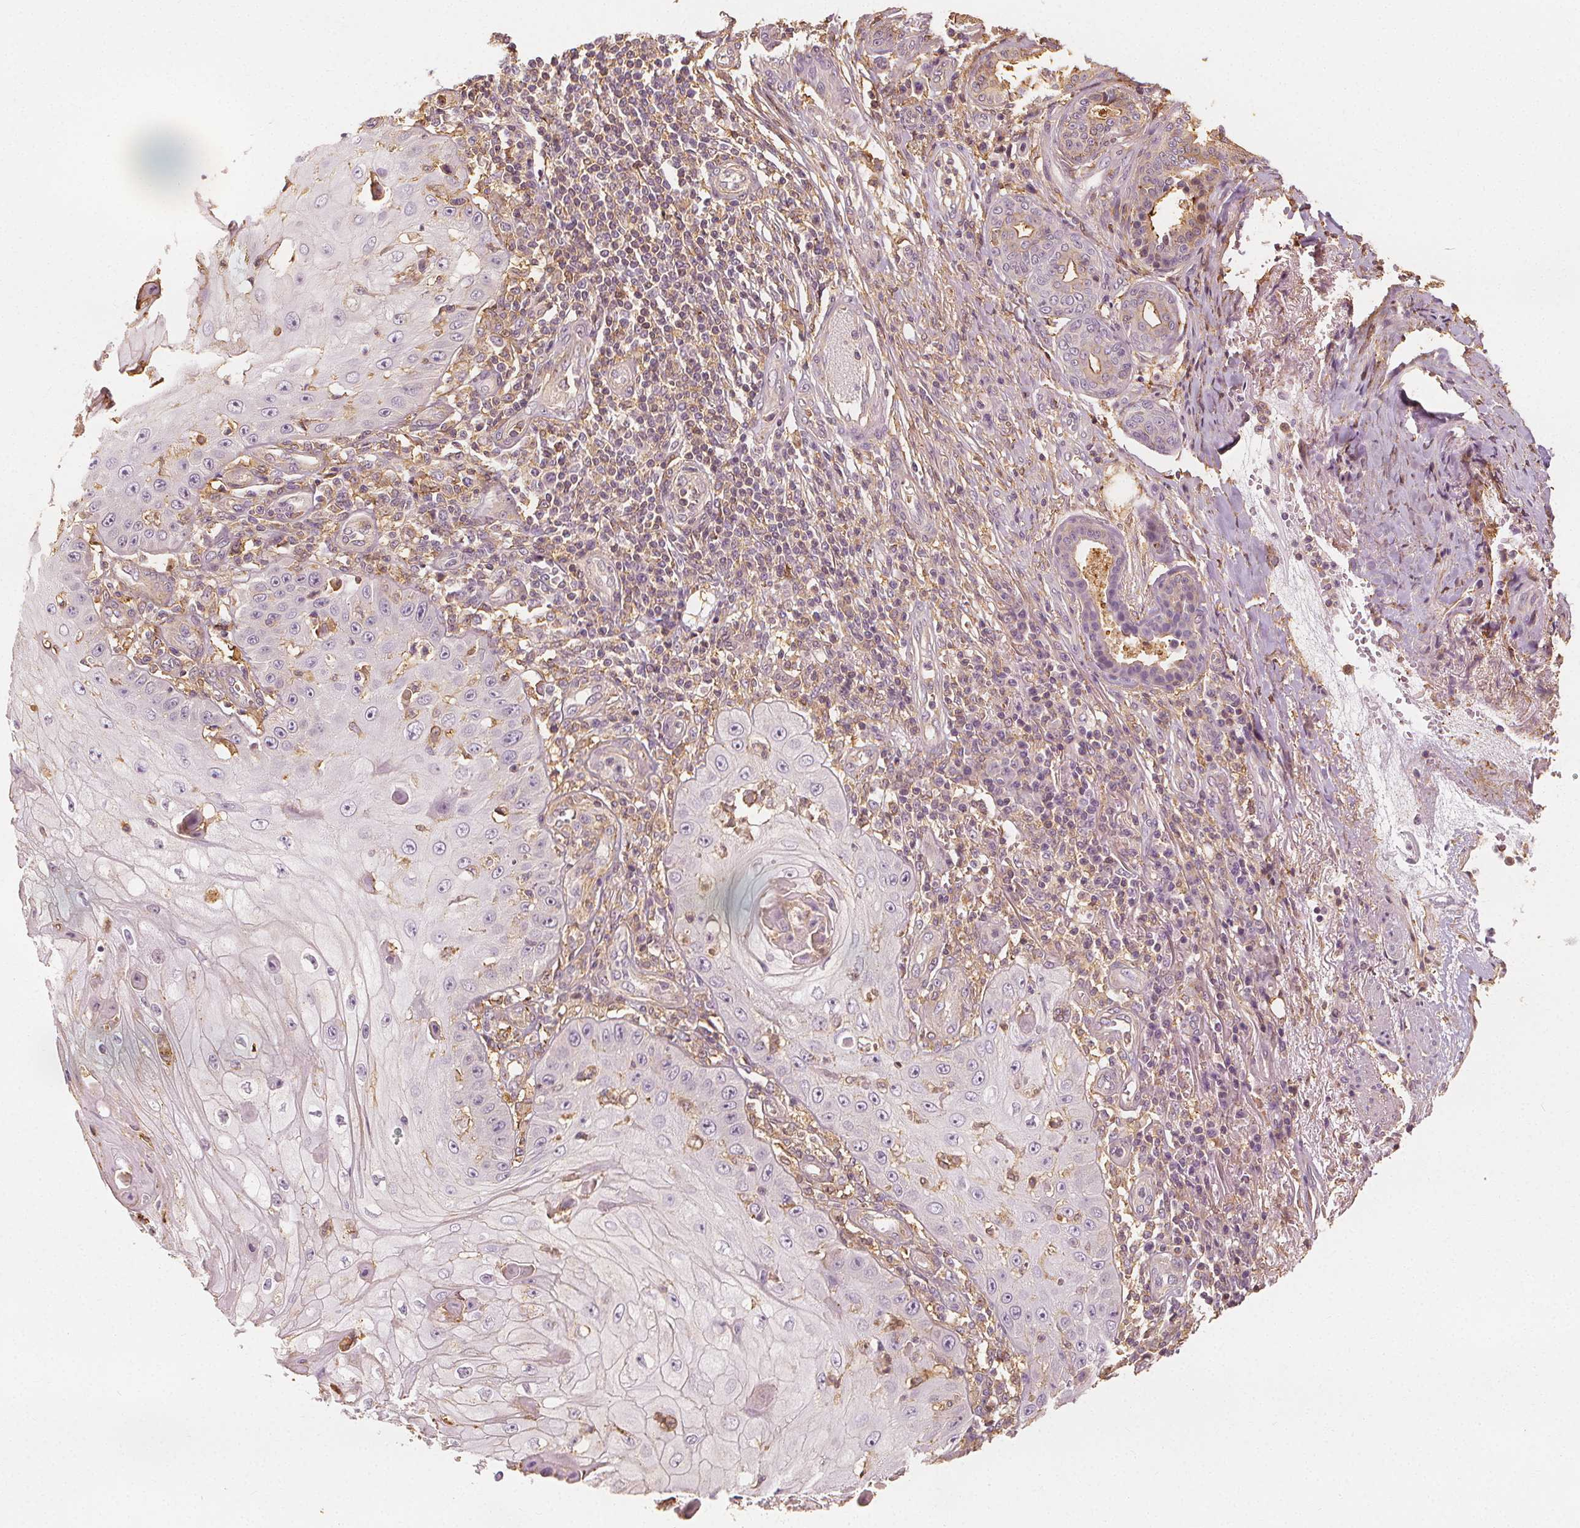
{"staining": {"intensity": "negative", "quantity": "none", "location": "none"}, "tissue": "skin cancer", "cell_type": "Tumor cells", "image_type": "cancer", "snomed": [{"axis": "morphology", "description": "Squamous cell carcinoma, NOS"}, {"axis": "topography", "description": "Skin"}], "caption": "An immunohistochemistry (IHC) histopathology image of skin cancer is shown. There is no staining in tumor cells of skin cancer.", "gene": "ARHGAP26", "patient": {"sex": "male", "age": 70}}